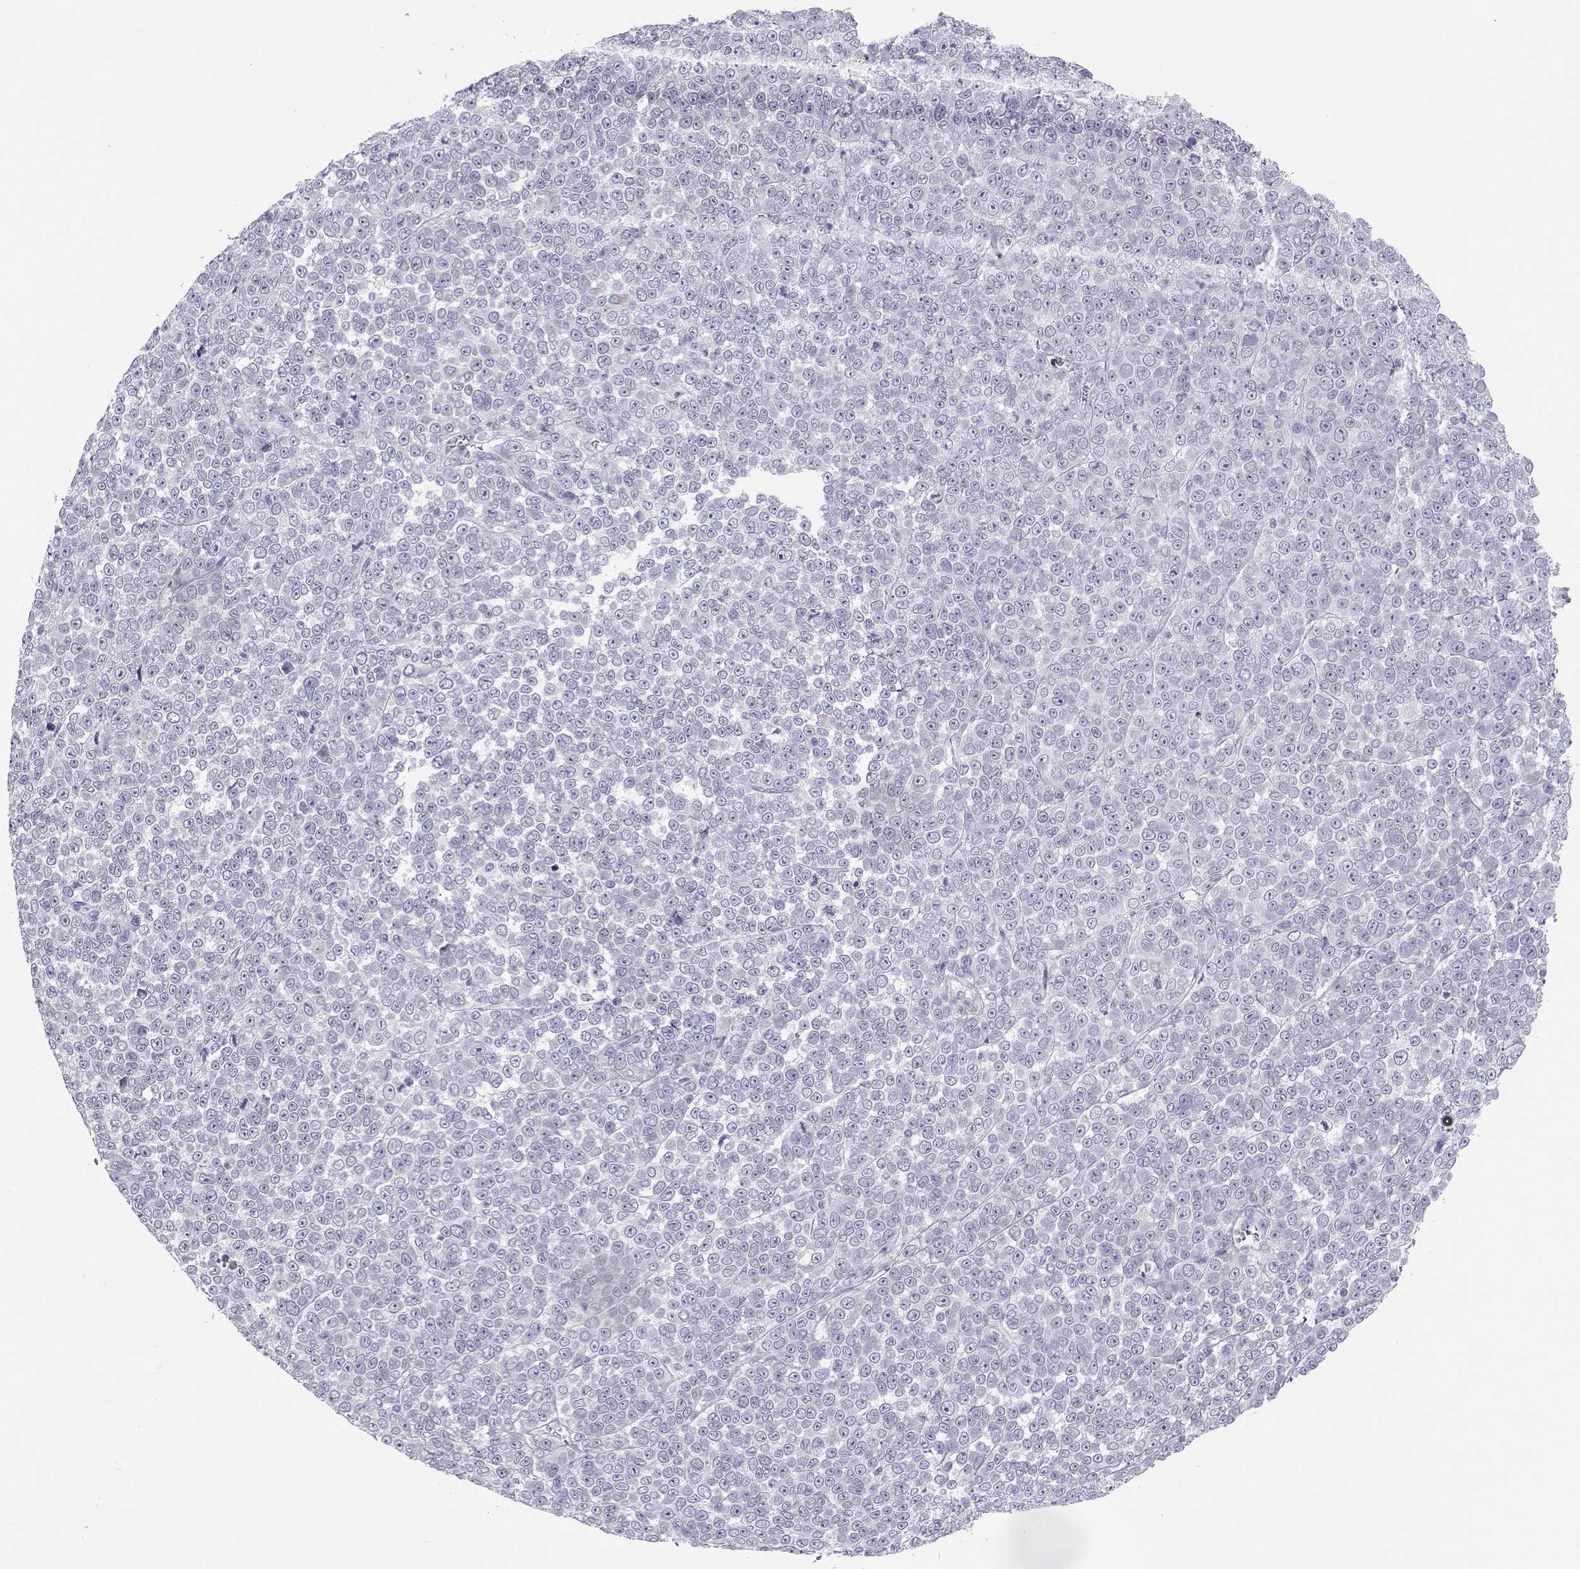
{"staining": {"intensity": "negative", "quantity": "none", "location": "none"}, "tissue": "melanoma", "cell_type": "Tumor cells", "image_type": "cancer", "snomed": [{"axis": "morphology", "description": "Malignant melanoma, NOS"}, {"axis": "topography", "description": "Skin"}], "caption": "IHC of melanoma shows no staining in tumor cells. Brightfield microscopy of immunohistochemistry stained with DAB (brown) and hematoxylin (blue), captured at high magnification.", "gene": "CREB3L3", "patient": {"sex": "female", "age": 95}}